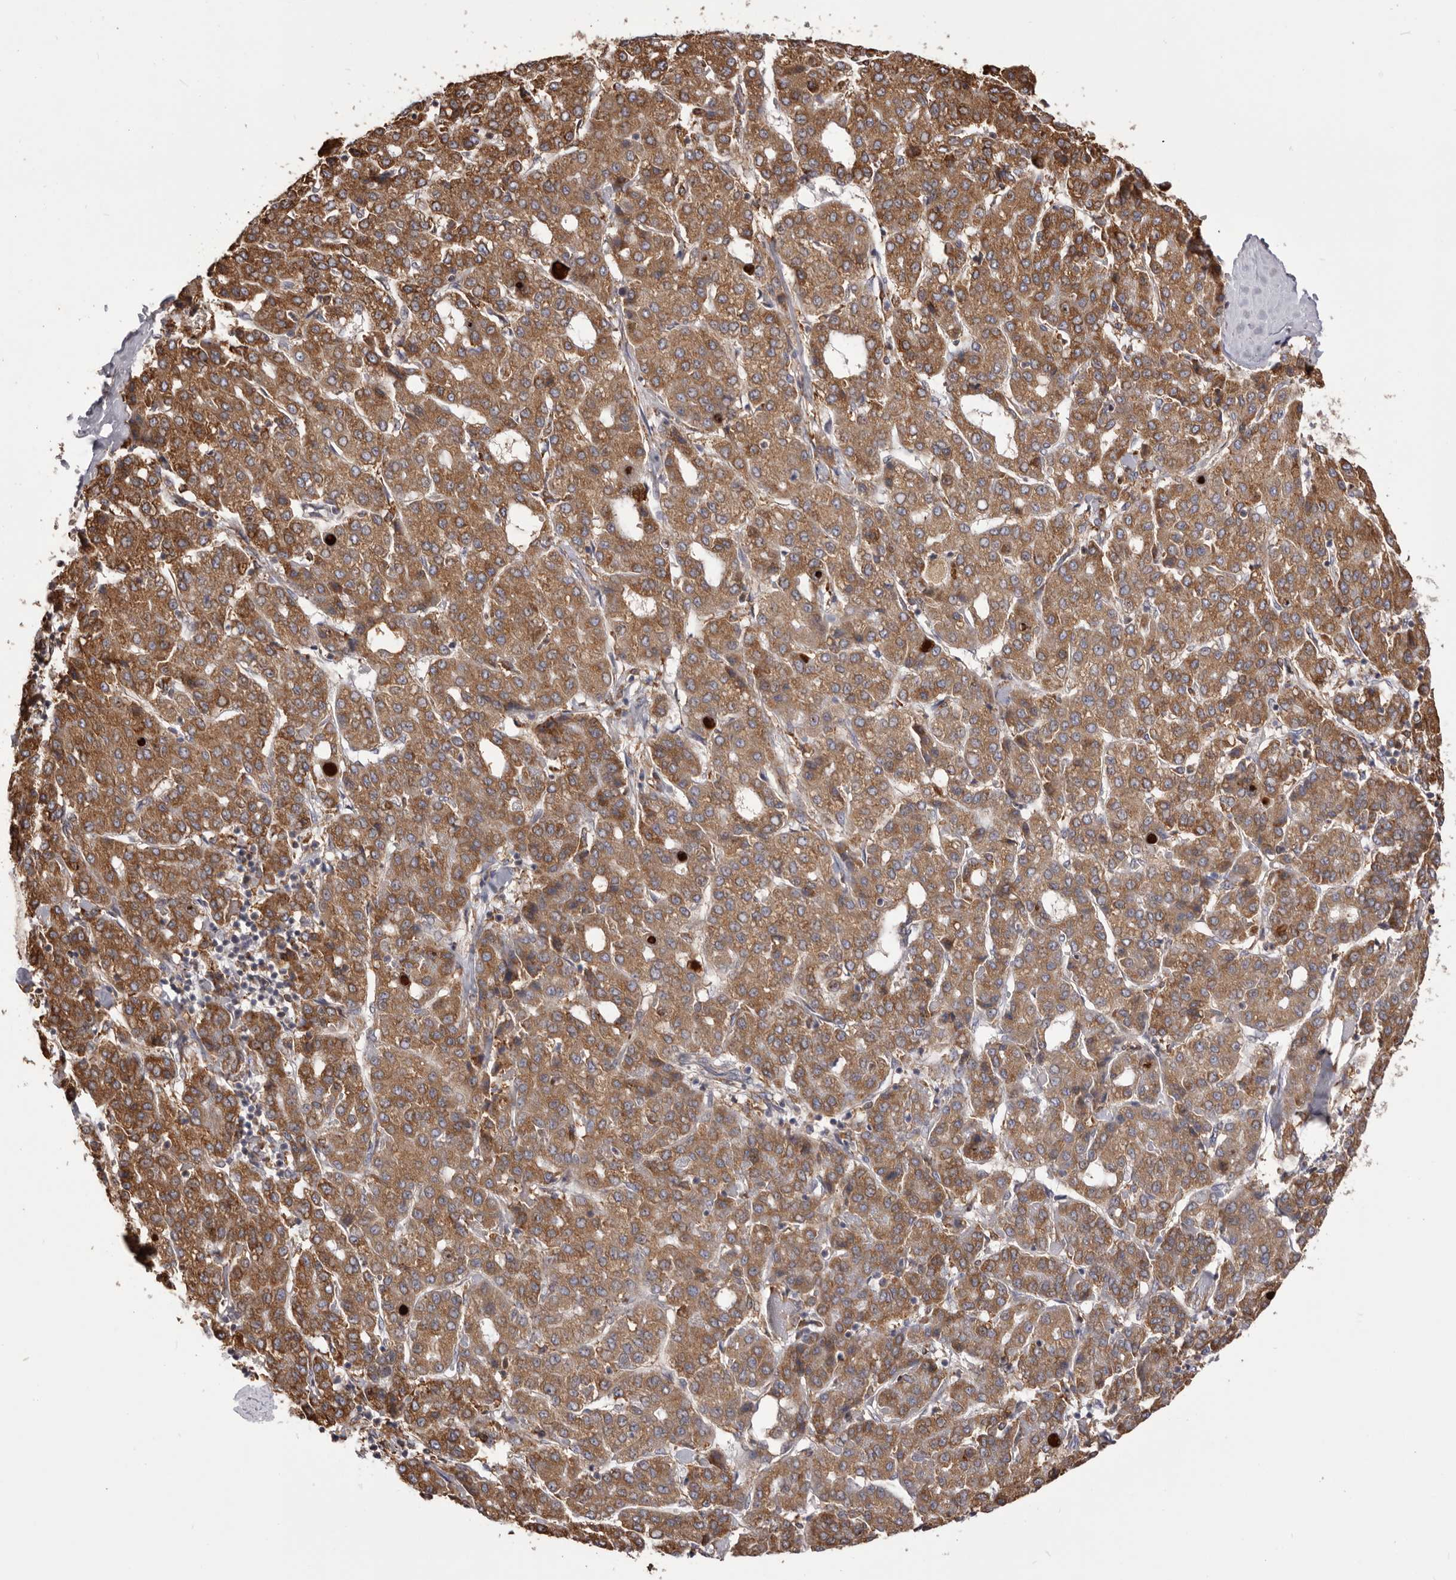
{"staining": {"intensity": "moderate", "quantity": ">75%", "location": "cytoplasmic/membranous"}, "tissue": "liver cancer", "cell_type": "Tumor cells", "image_type": "cancer", "snomed": [{"axis": "morphology", "description": "Carcinoma, Hepatocellular, NOS"}, {"axis": "topography", "description": "Liver"}], "caption": "An immunohistochemistry histopathology image of tumor tissue is shown. Protein staining in brown shows moderate cytoplasmic/membranous positivity in liver cancer (hepatocellular carcinoma) within tumor cells.", "gene": "QRSL1", "patient": {"sex": "male", "age": 65}}